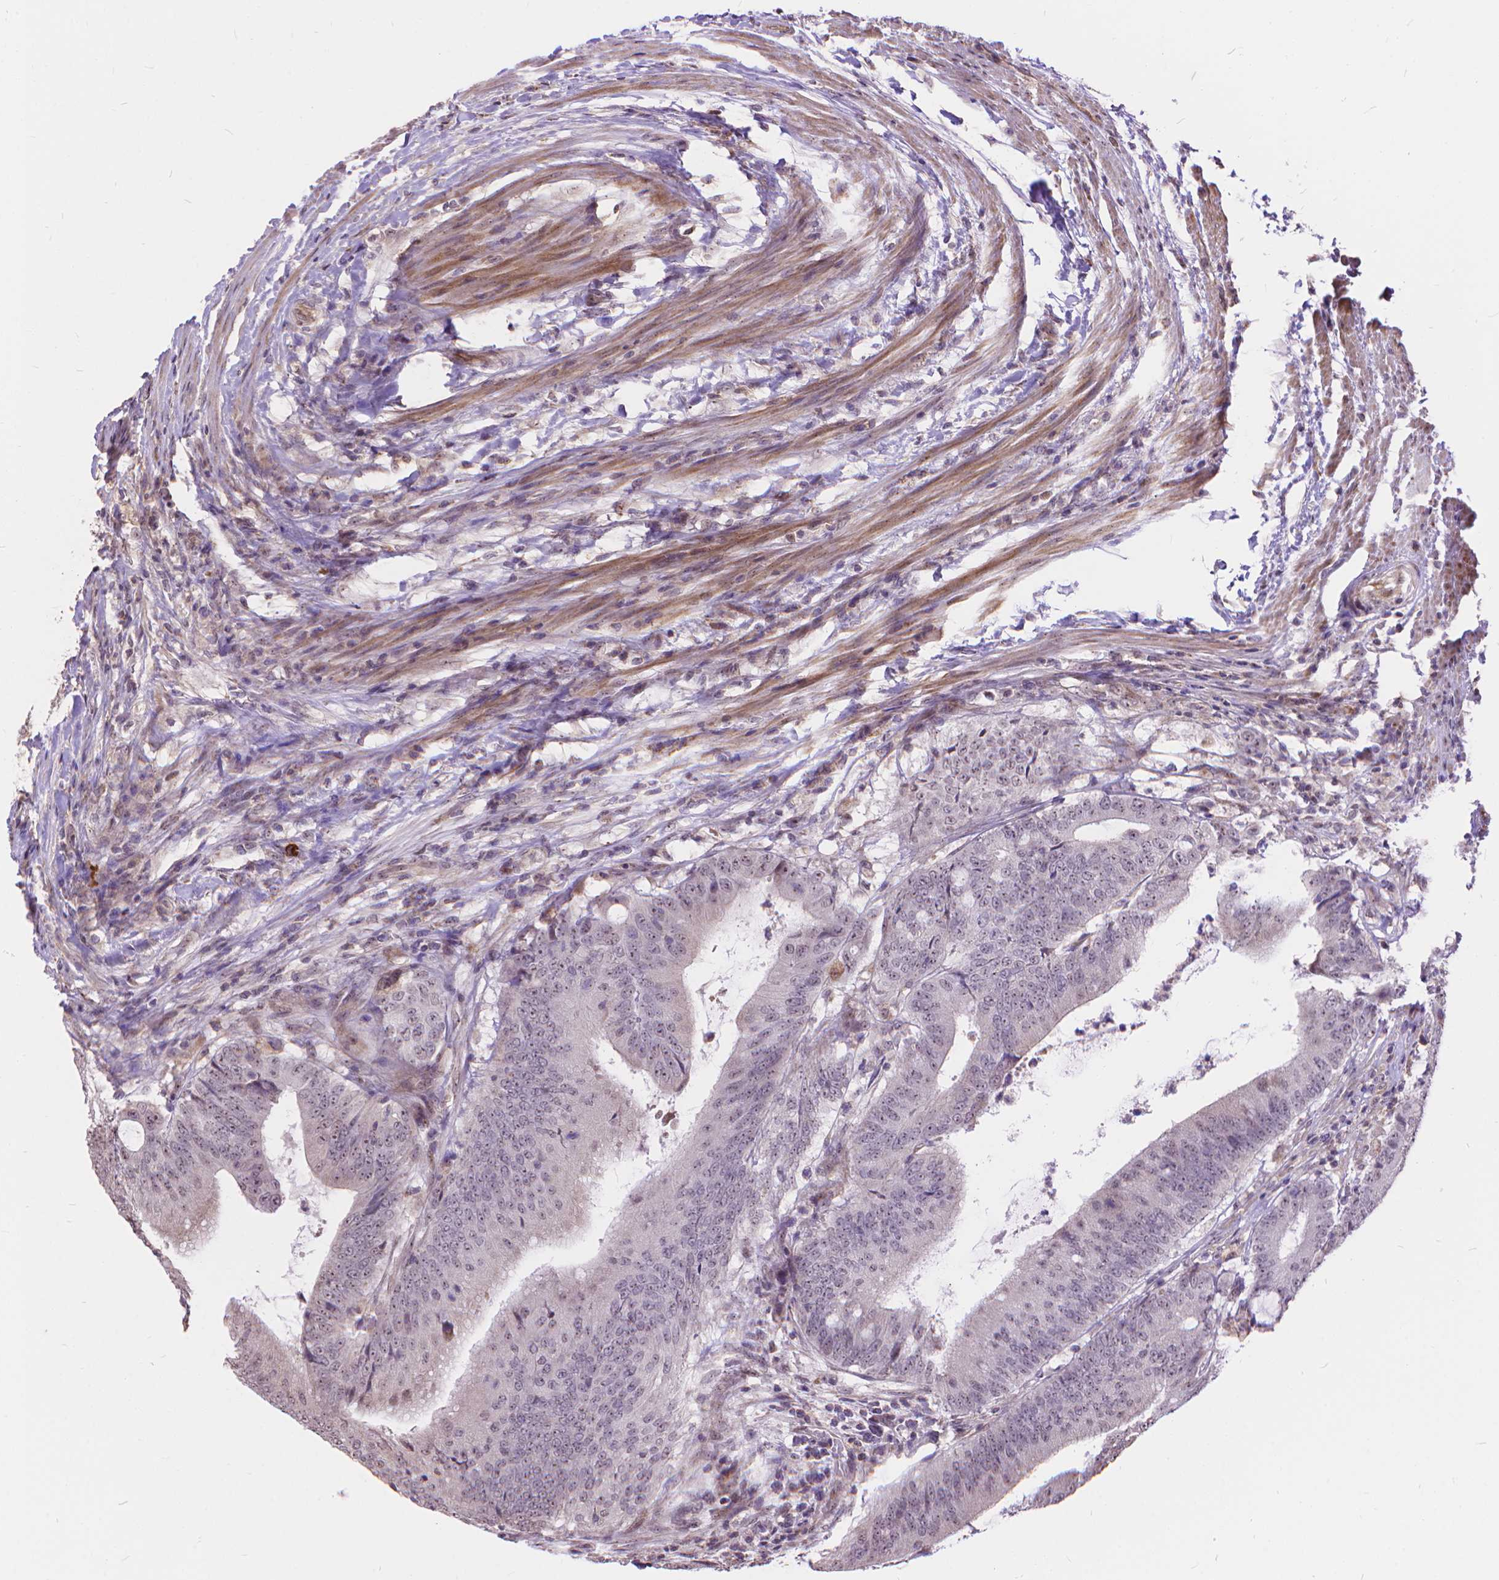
{"staining": {"intensity": "weak", "quantity": "25%-75%", "location": "nuclear"}, "tissue": "colorectal cancer", "cell_type": "Tumor cells", "image_type": "cancer", "snomed": [{"axis": "morphology", "description": "Adenocarcinoma, NOS"}, {"axis": "topography", "description": "Colon"}], "caption": "DAB immunohistochemical staining of adenocarcinoma (colorectal) reveals weak nuclear protein expression in approximately 25%-75% of tumor cells.", "gene": "TMEM135", "patient": {"sex": "female", "age": 43}}